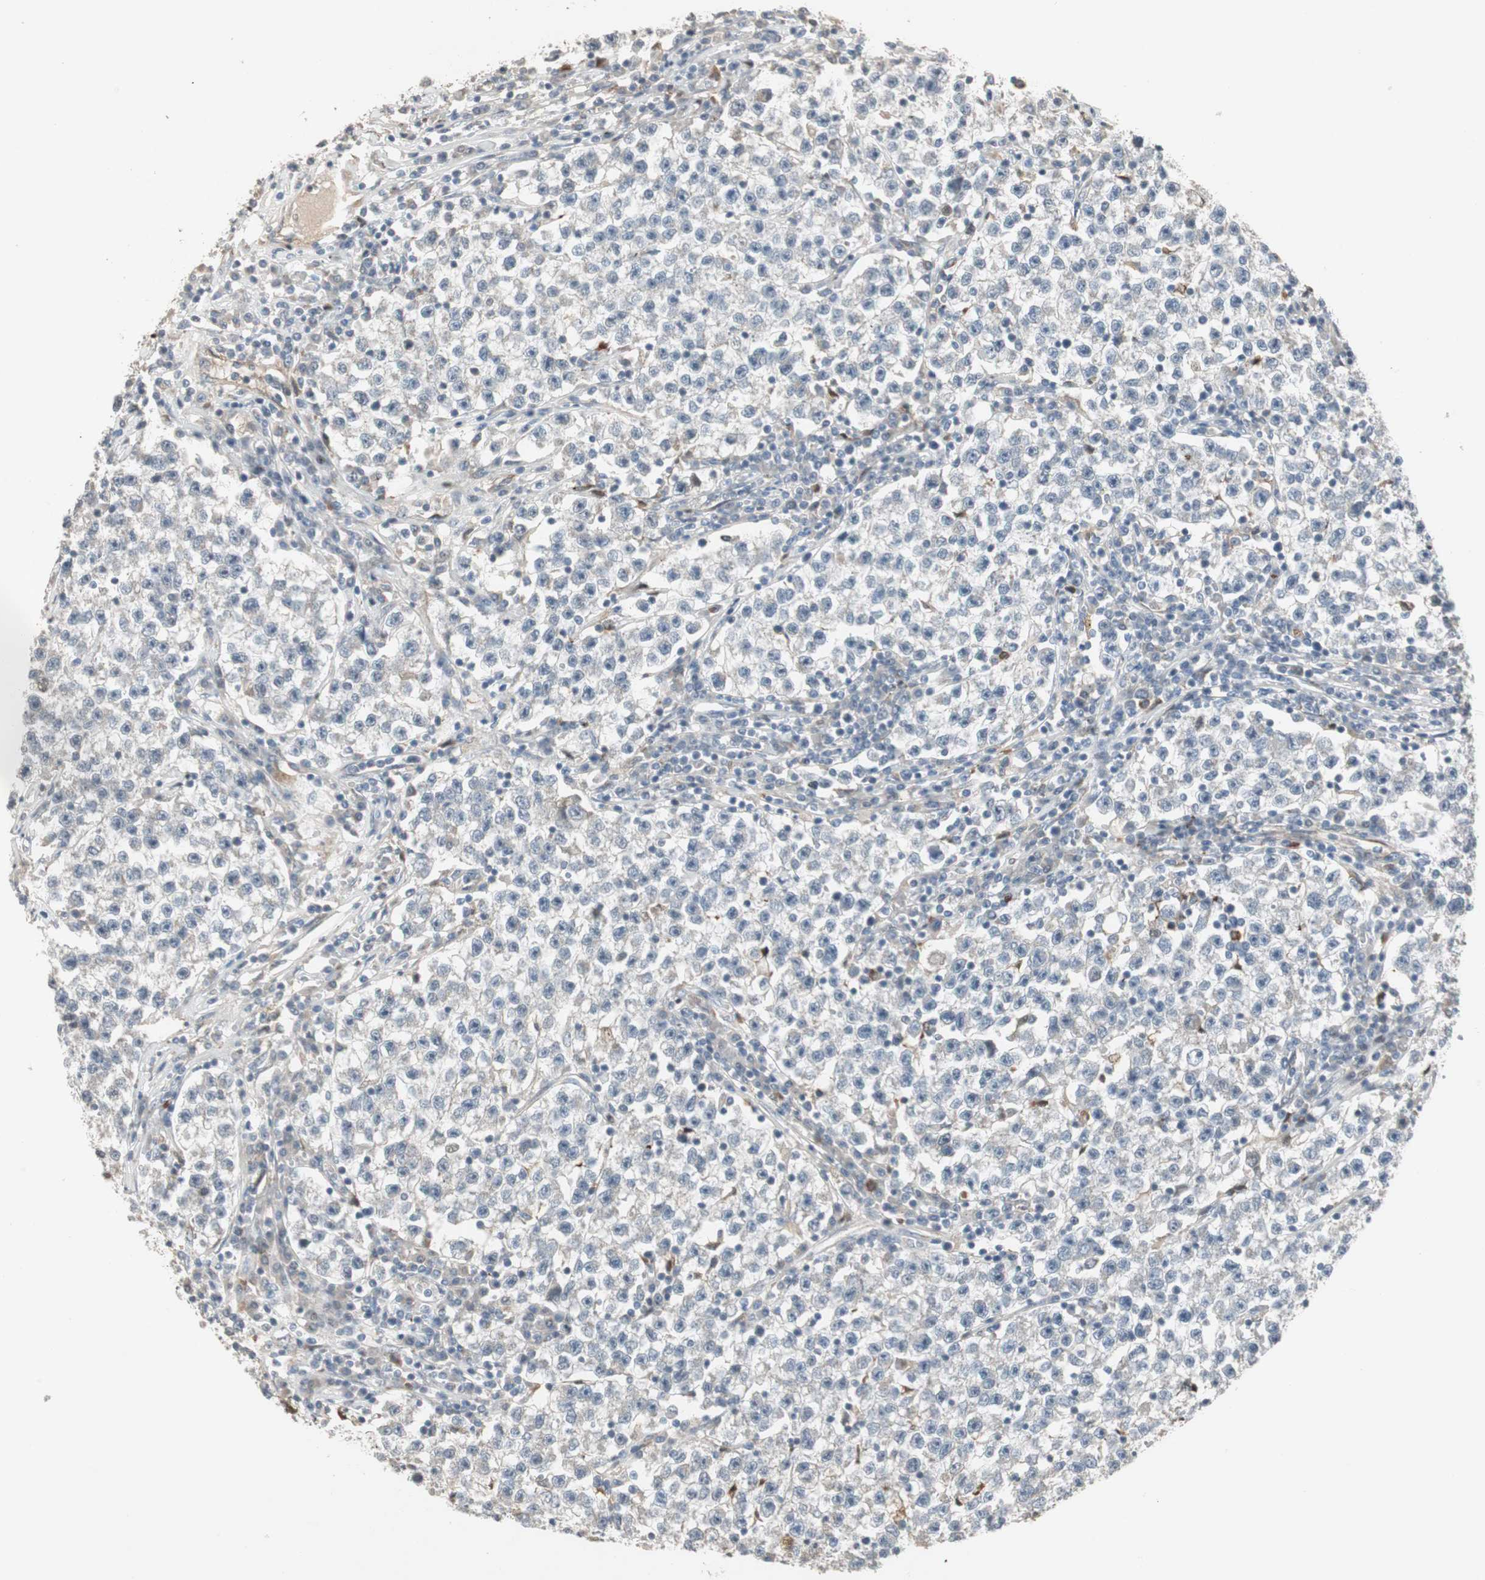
{"staining": {"intensity": "negative", "quantity": "none", "location": "none"}, "tissue": "testis cancer", "cell_type": "Tumor cells", "image_type": "cancer", "snomed": [{"axis": "morphology", "description": "Seminoma, NOS"}, {"axis": "topography", "description": "Testis"}], "caption": "Immunohistochemistry of testis cancer reveals no positivity in tumor cells.", "gene": "SNX4", "patient": {"sex": "male", "age": 22}}